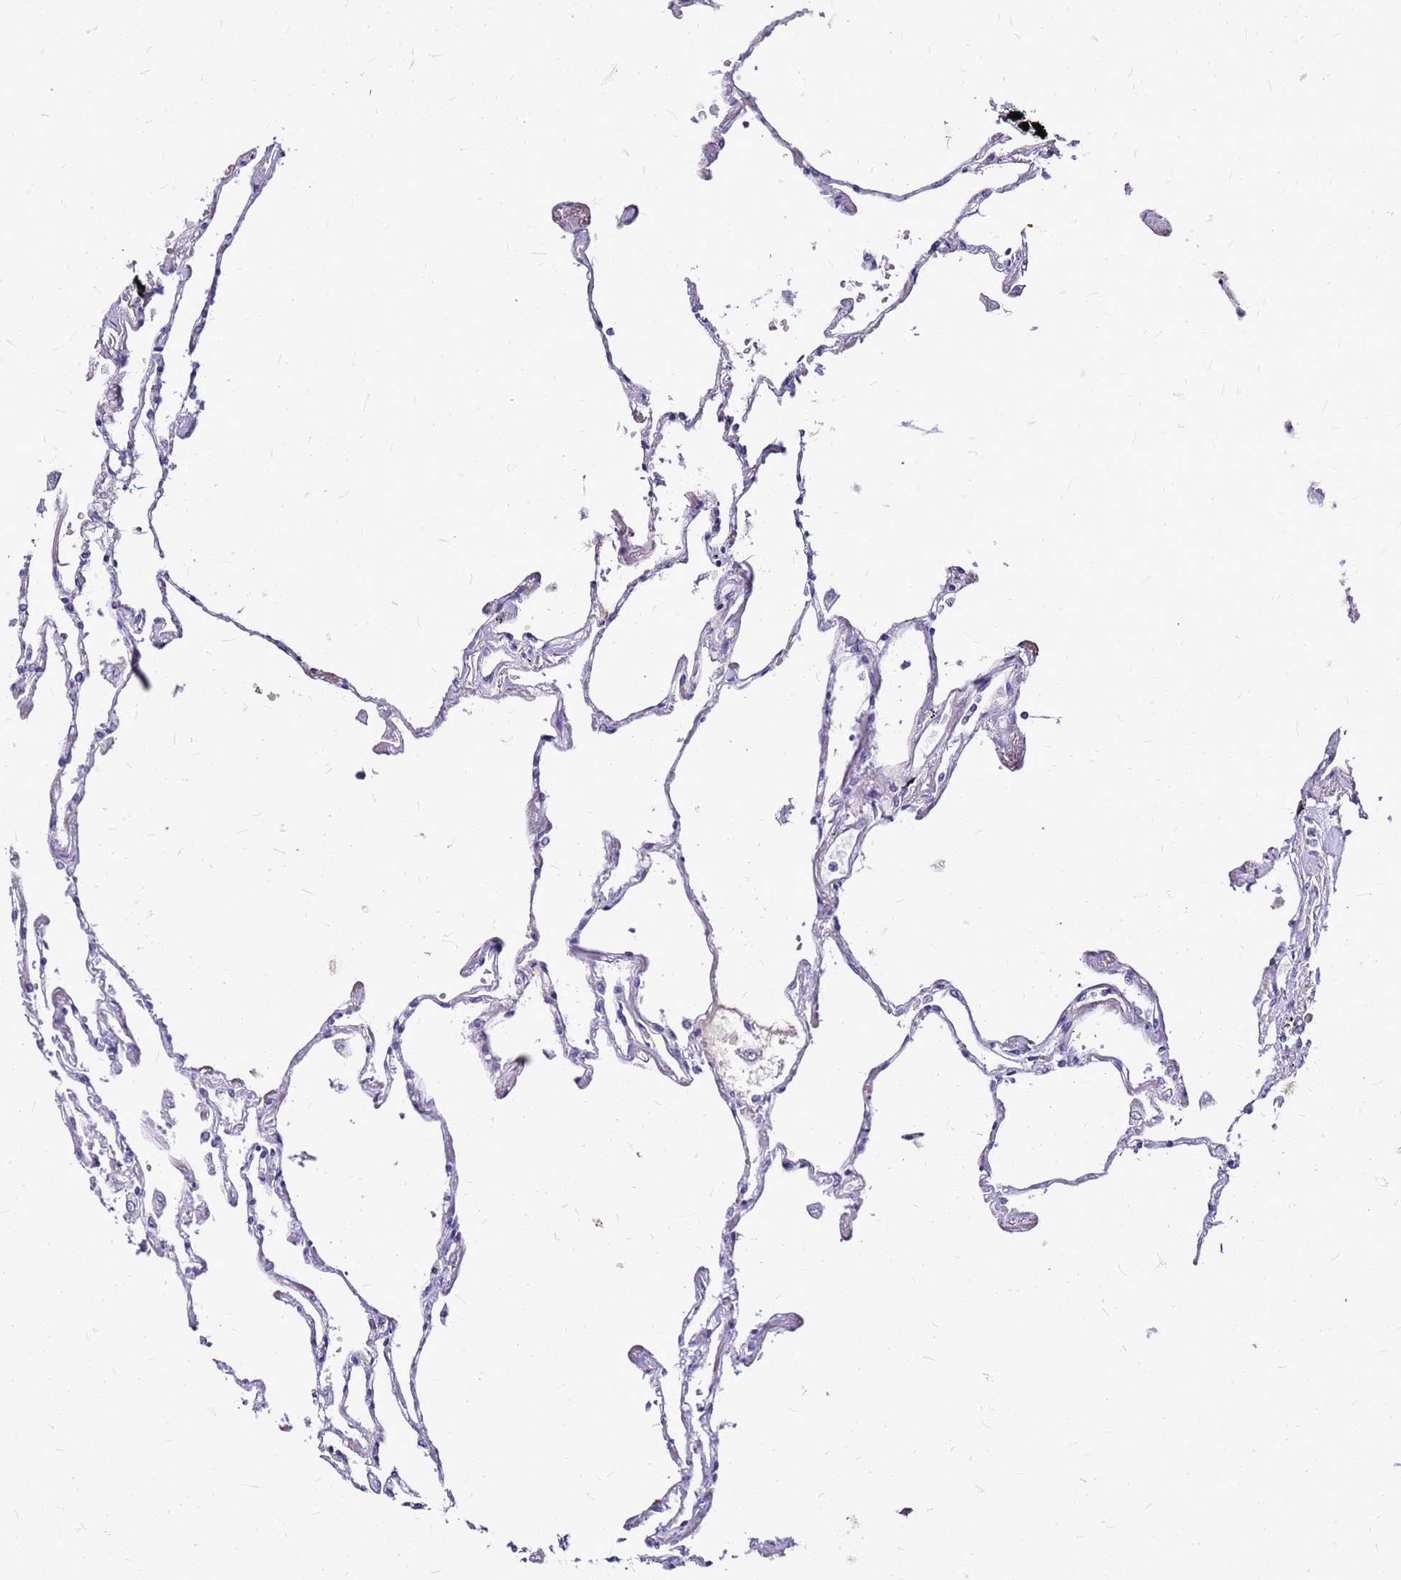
{"staining": {"intensity": "negative", "quantity": "none", "location": "none"}, "tissue": "lung", "cell_type": "Alveolar cells", "image_type": "normal", "snomed": [{"axis": "morphology", "description": "Normal tissue, NOS"}, {"axis": "topography", "description": "Lung"}], "caption": "Histopathology image shows no significant protein positivity in alveolar cells of normal lung. Nuclei are stained in blue.", "gene": "DCDC2B", "patient": {"sex": "female", "age": 67}}